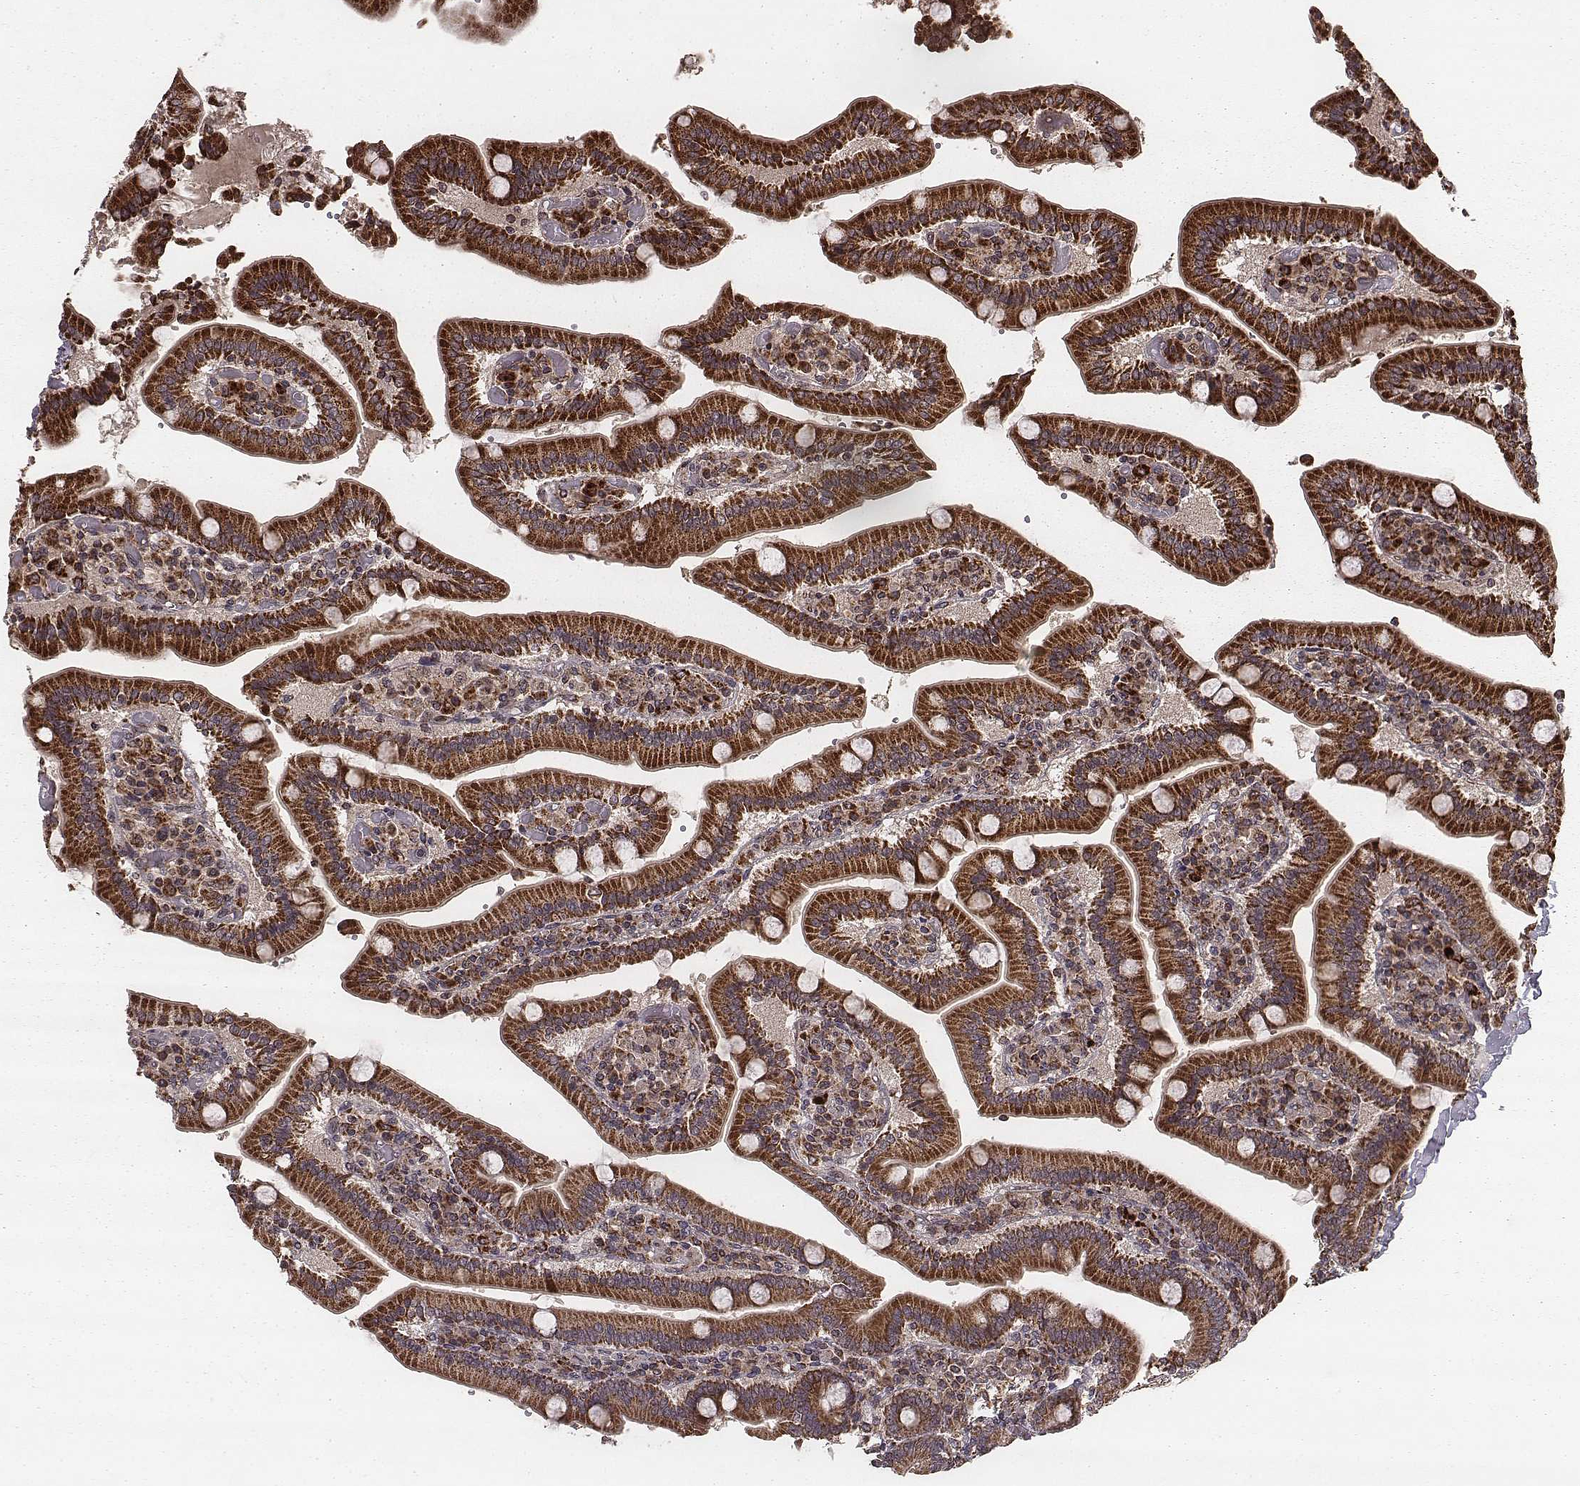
{"staining": {"intensity": "strong", "quantity": ">75%", "location": "cytoplasmic/membranous"}, "tissue": "duodenum", "cell_type": "Glandular cells", "image_type": "normal", "snomed": [{"axis": "morphology", "description": "Normal tissue, NOS"}, {"axis": "topography", "description": "Duodenum"}], "caption": "Protein staining reveals strong cytoplasmic/membranous positivity in approximately >75% of glandular cells in normal duodenum. Immunohistochemistry stains the protein in brown and the nuclei are stained blue.", "gene": "ZDHHC21", "patient": {"sex": "female", "age": 62}}